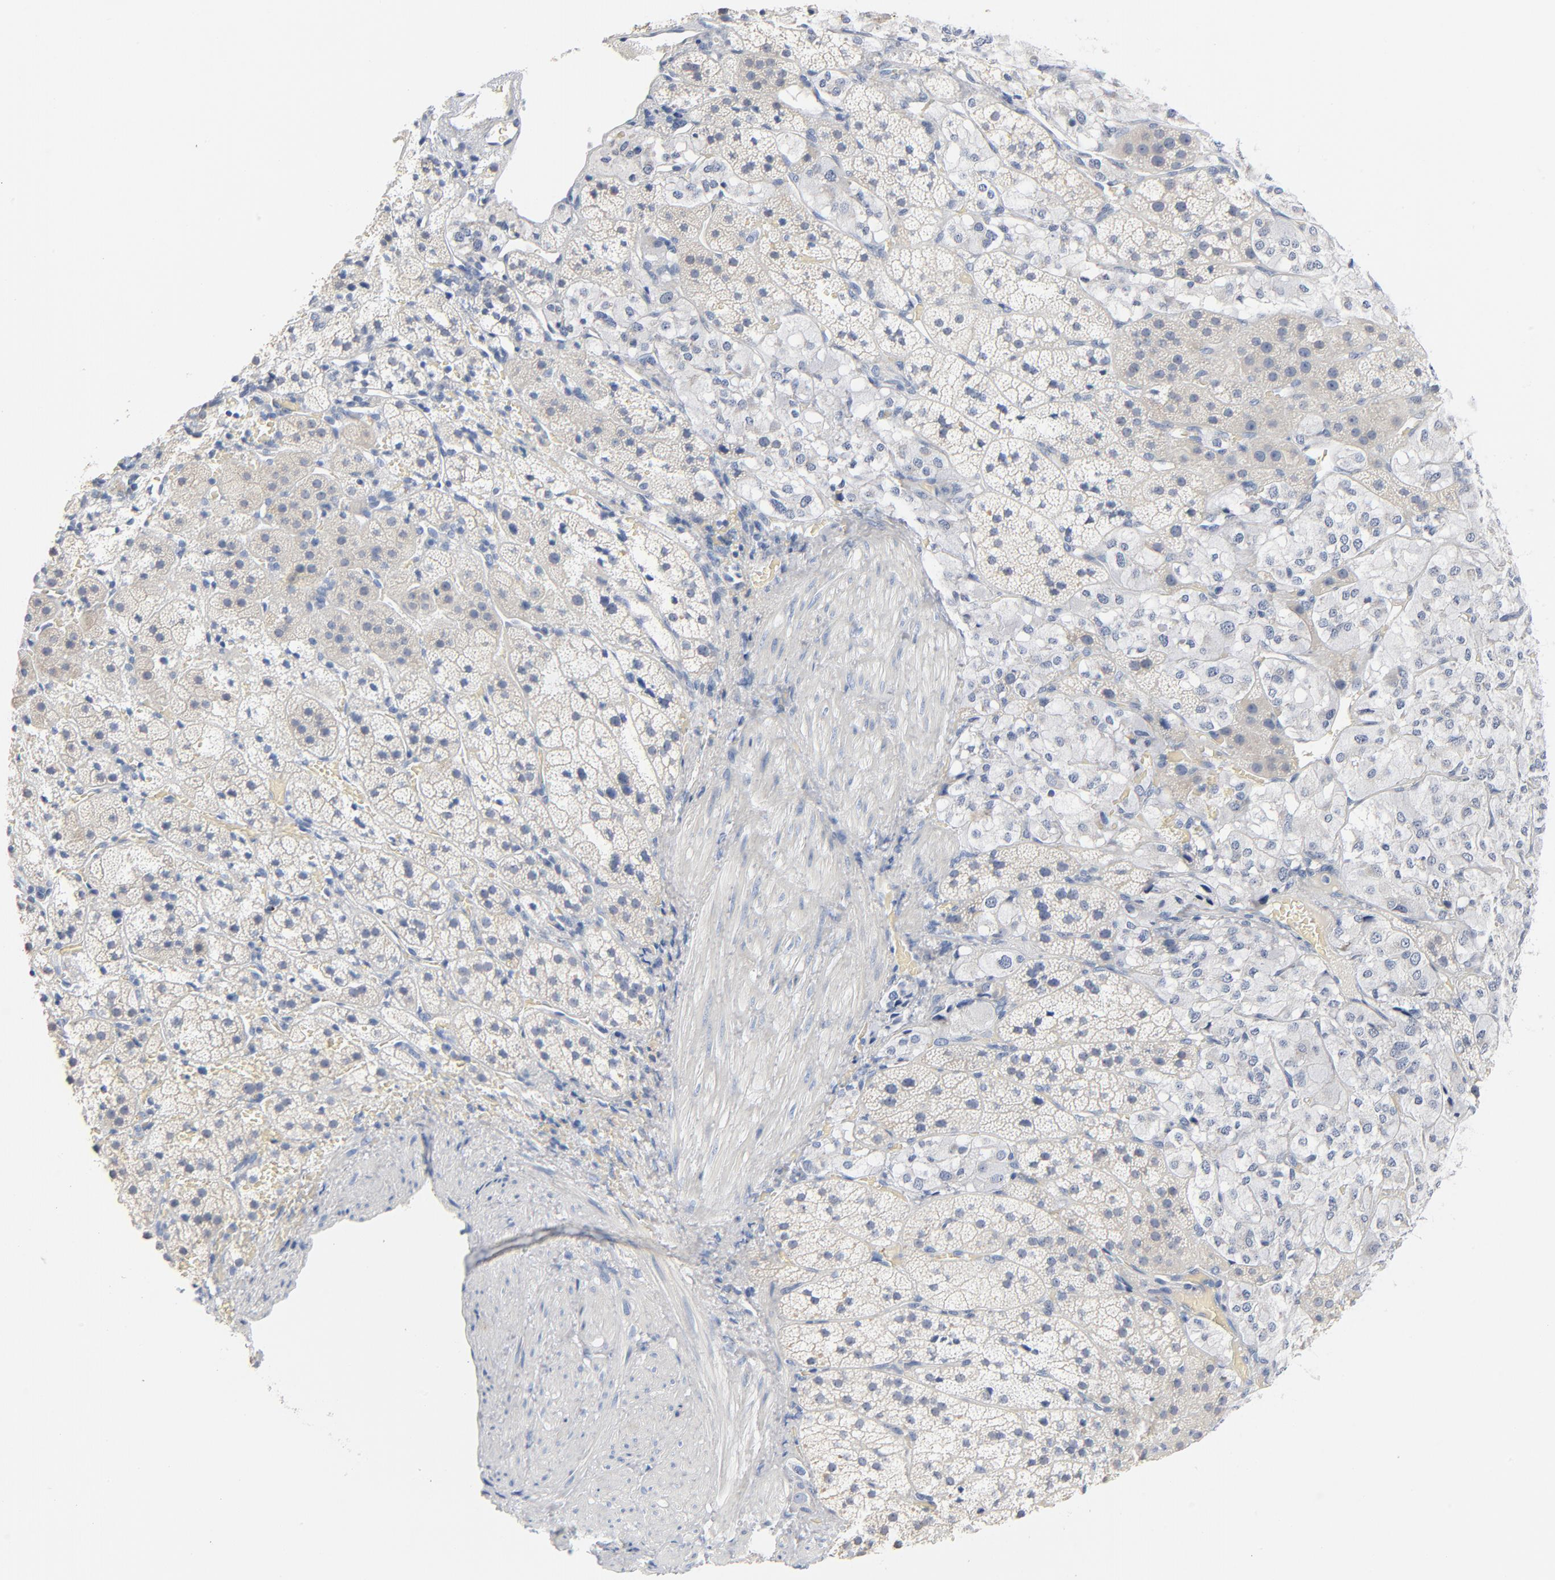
{"staining": {"intensity": "negative", "quantity": "none", "location": "none"}, "tissue": "adrenal gland", "cell_type": "Glandular cells", "image_type": "normal", "snomed": [{"axis": "morphology", "description": "Normal tissue, NOS"}, {"axis": "topography", "description": "Adrenal gland"}], "caption": "Histopathology image shows no protein staining in glandular cells of benign adrenal gland.", "gene": "GZMB", "patient": {"sex": "female", "age": 44}}